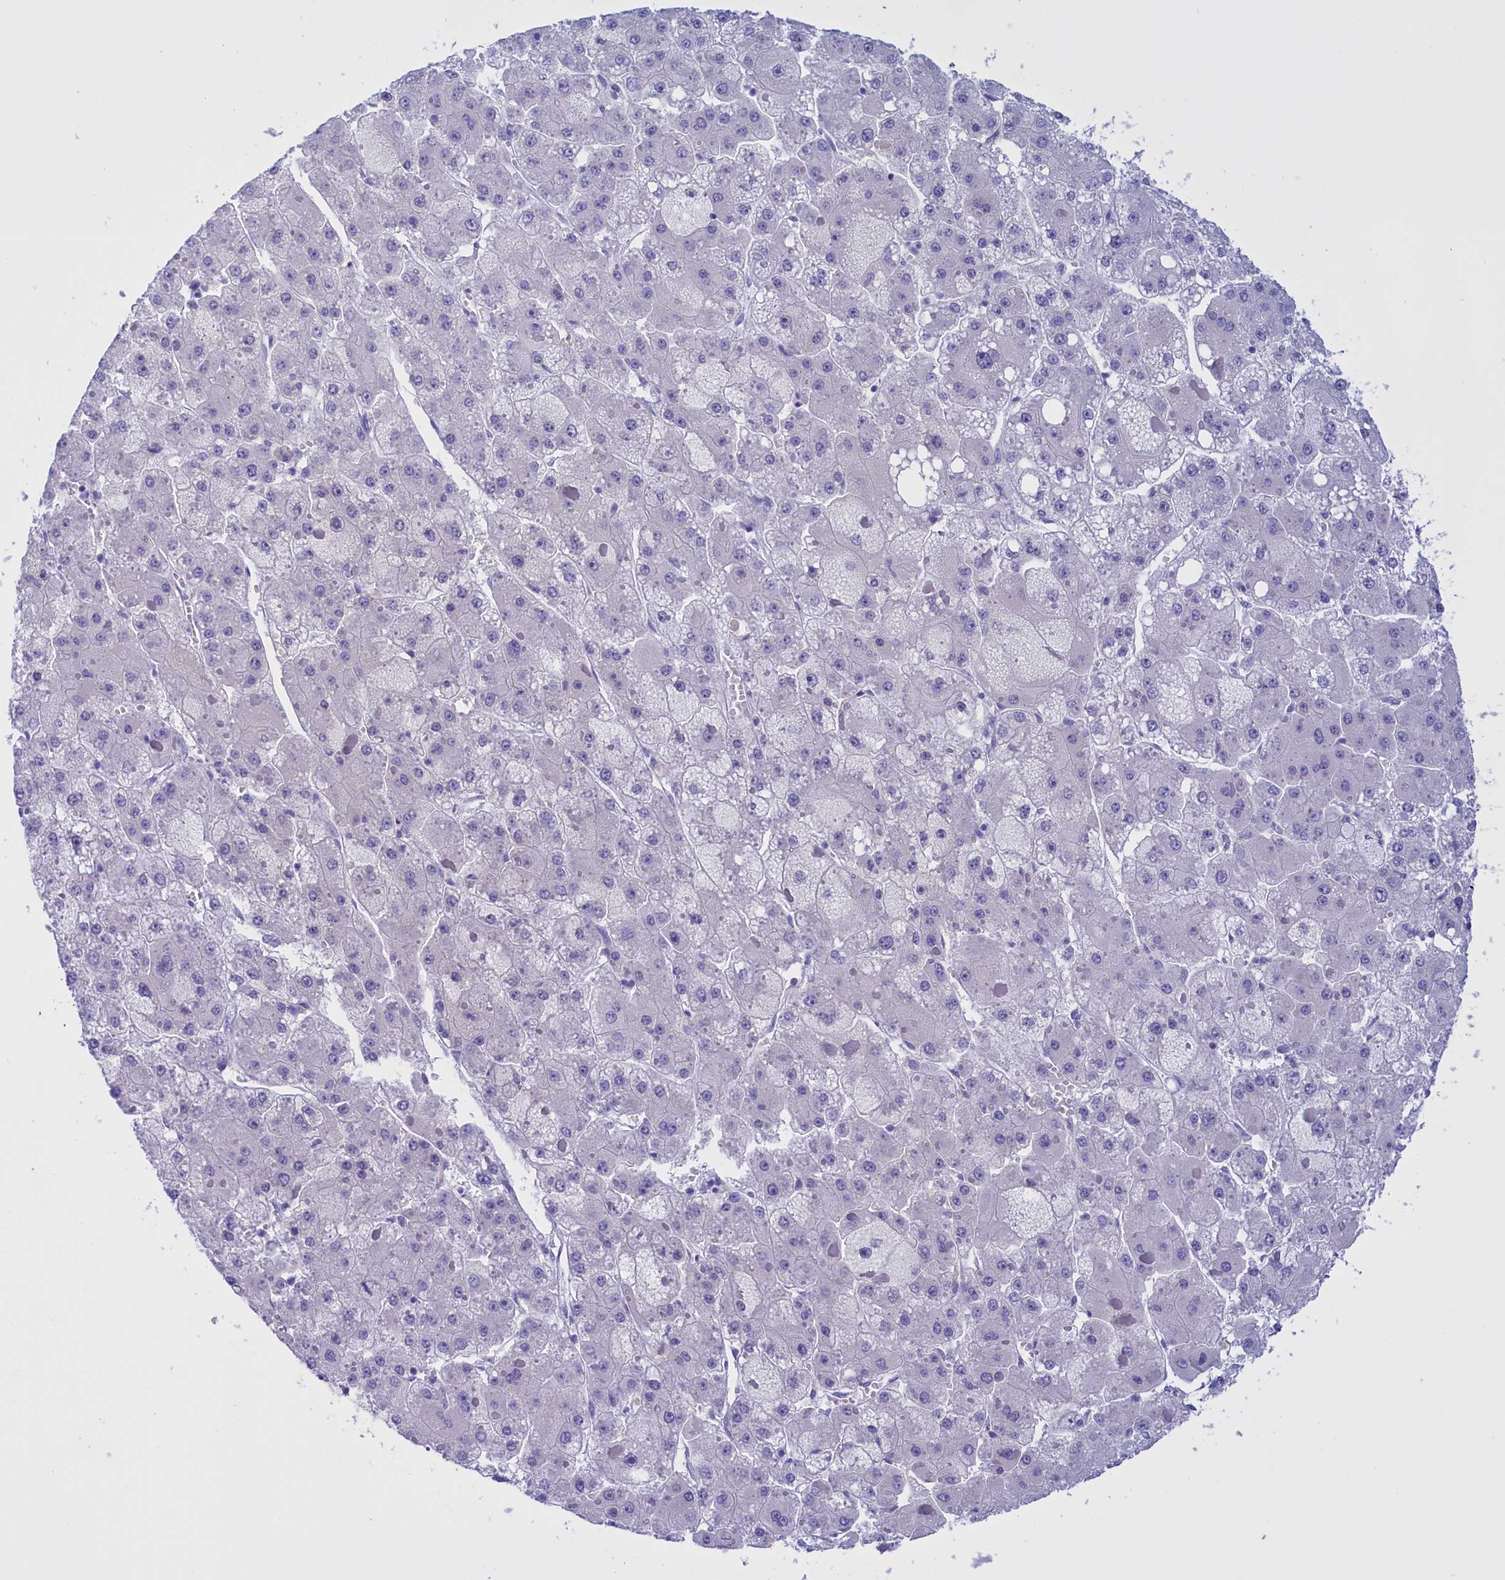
{"staining": {"intensity": "negative", "quantity": "none", "location": "none"}, "tissue": "liver cancer", "cell_type": "Tumor cells", "image_type": "cancer", "snomed": [{"axis": "morphology", "description": "Carcinoma, Hepatocellular, NOS"}, {"axis": "topography", "description": "Liver"}], "caption": "Immunohistochemical staining of human liver cancer demonstrates no significant staining in tumor cells.", "gene": "PROK2", "patient": {"sex": "female", "age": 73}}